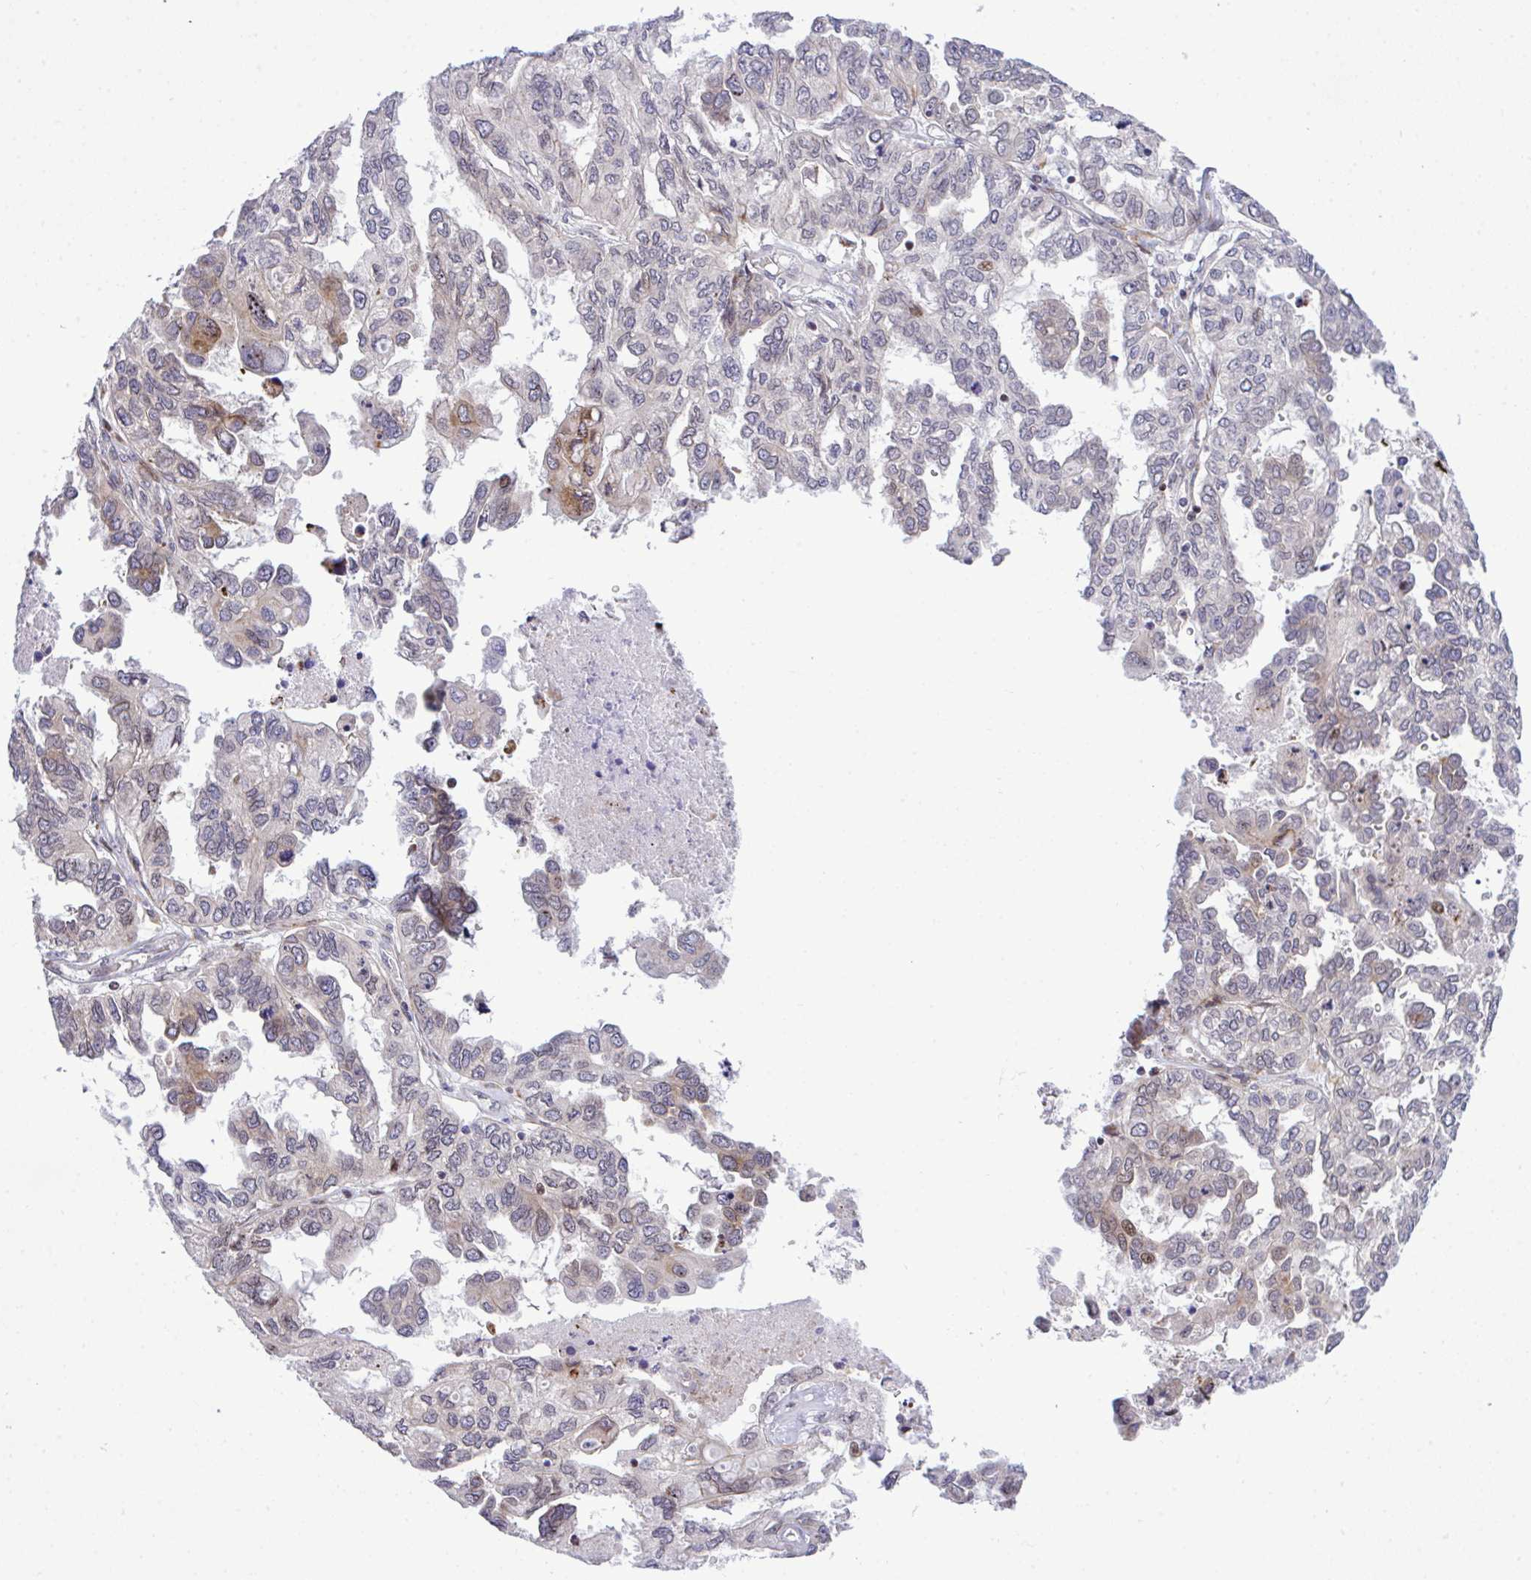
{"staining": {"intensity": "moderate", "quantity": "<25%", "location": "cytoplasmic/membranous"}, "tissue": "ovarian cancer", "cell_type": "Tumor cells", "image_type": "cancer", "snomed": [{"axis": "morphology", "description": "Cystadenocarcinoma, serous, NOS"}, {"axis": "topography", "description": "Ovary"}], "caption": "The immunohistochemical stain shows moderate cytoplasmic/membranous staining in tumor cells of ovarian cancer tissue. The protein of interest is stained brown, and the nuclei are stained in blue (DAB (3,3'-diaminobenzidine) IHC with brightfield microscopy, high magnification).", "gene": "CASTOR2", "patient": {"sex": "female", "age": 53}}